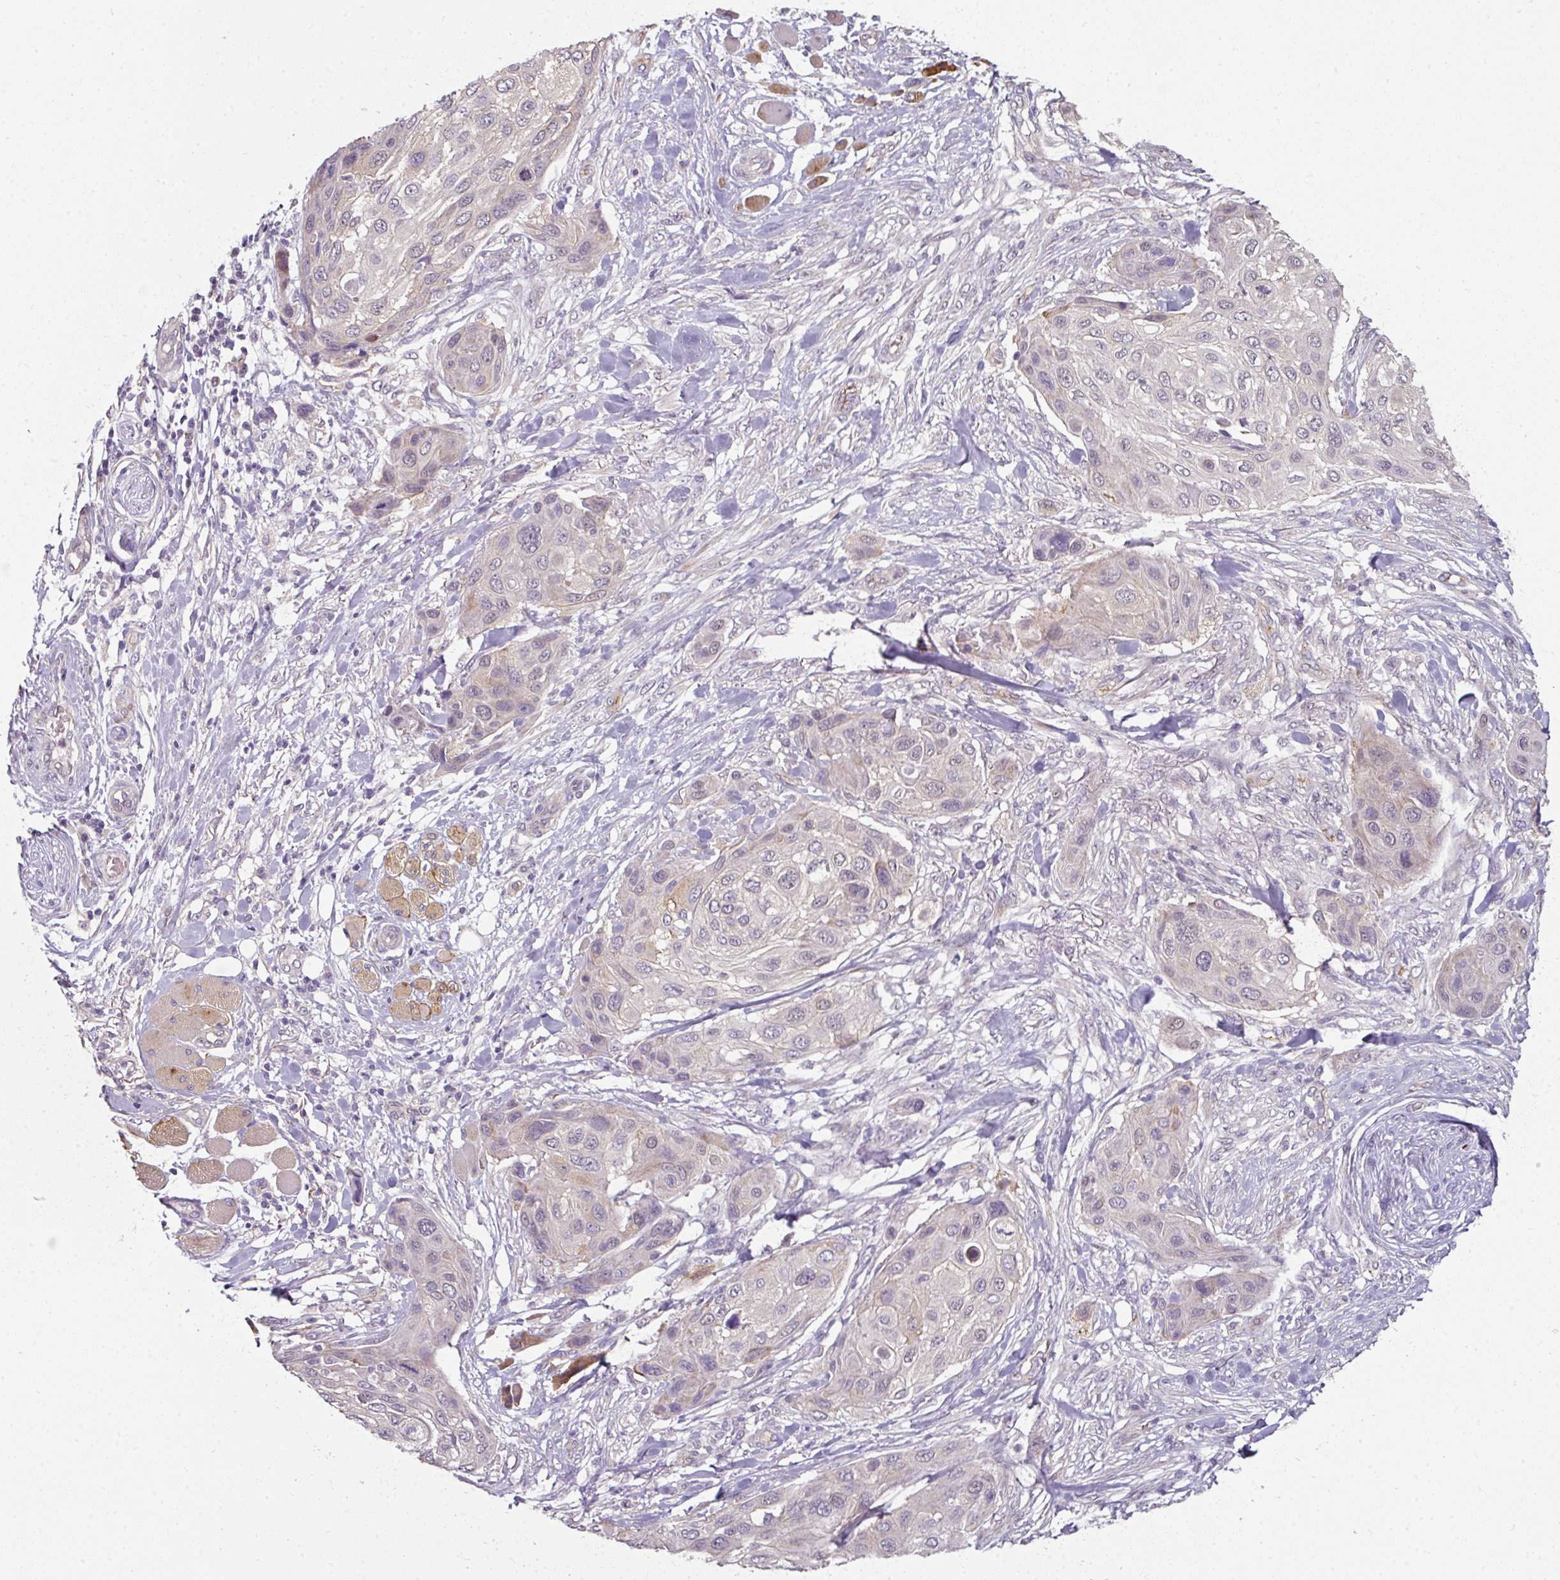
{"staining": {"intensity": "negative", "quantity": "none", "location": "none"}, "tissue": "skin cancer", "cell_type": "Tumor cells", "image_type": "cancer", "snomed": [{"axis": "morphology", "description": "Squamous cell carcinoma, NOS"}, {"axis": "topography", "description": "Skin"}], "caption": "Image shows no protein expression in tumor cells of skin cancer (squamous cell carcinoma) tissue.", "gene": "C19orf33", "patient": {"sex": "female", "age": 87}}